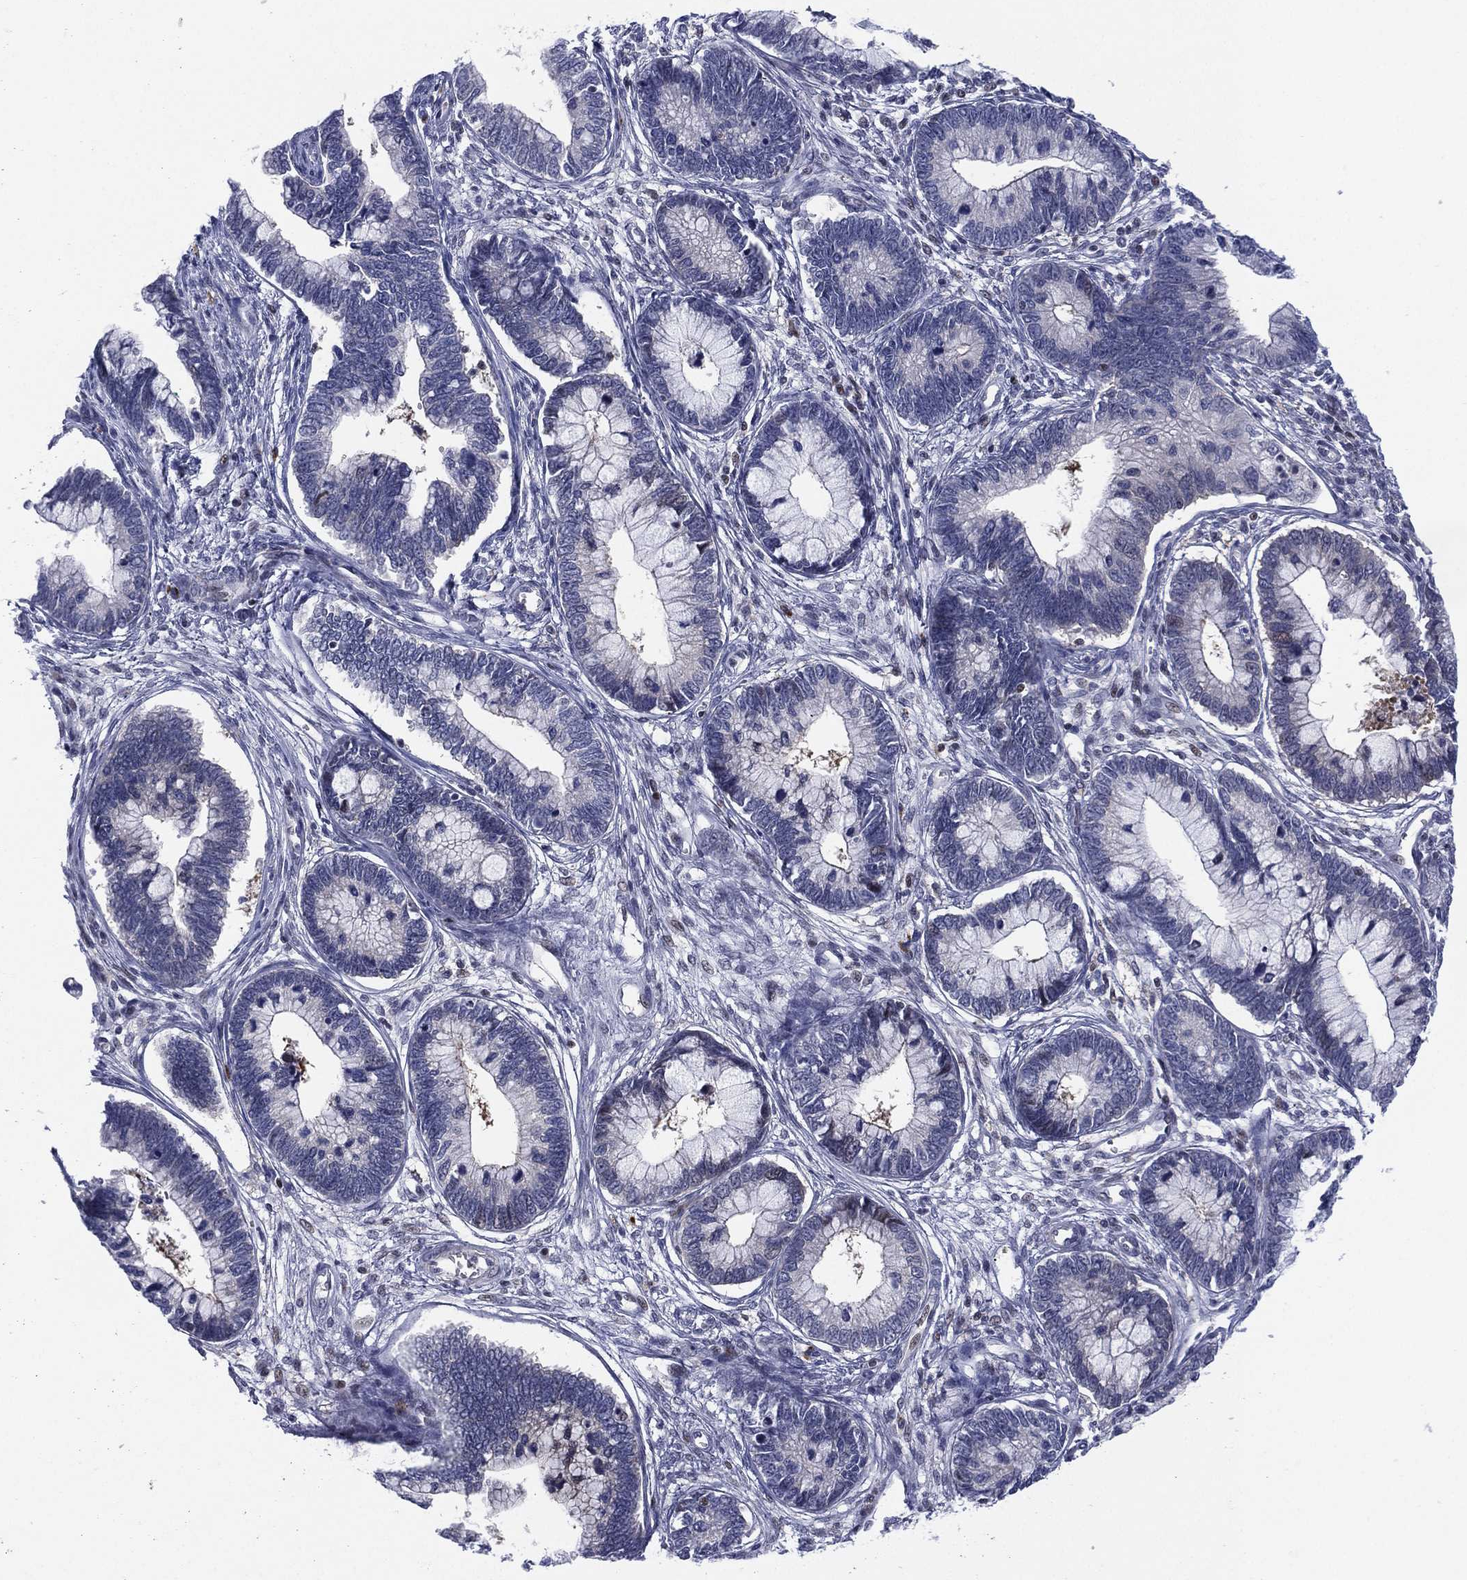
{"staining": {"intensity": "negative", "quantity": "none", "location": "none"}, "tissue": "cervical cancer", "cell_type": "Tumor cells", "image_type": "cancer", "snomed": [{"axis": "morphology", "description": "Adenocarcinoma, NOS"}, {"axis": "topography", "description": "Cervix"}], "caption": "Human cervical cancer stained for a protein using immunohistochemistry demonstrates no expression in tumor cells.", "gene": "SLC4A4", "patient": {"sex": "female", "age": 44}}